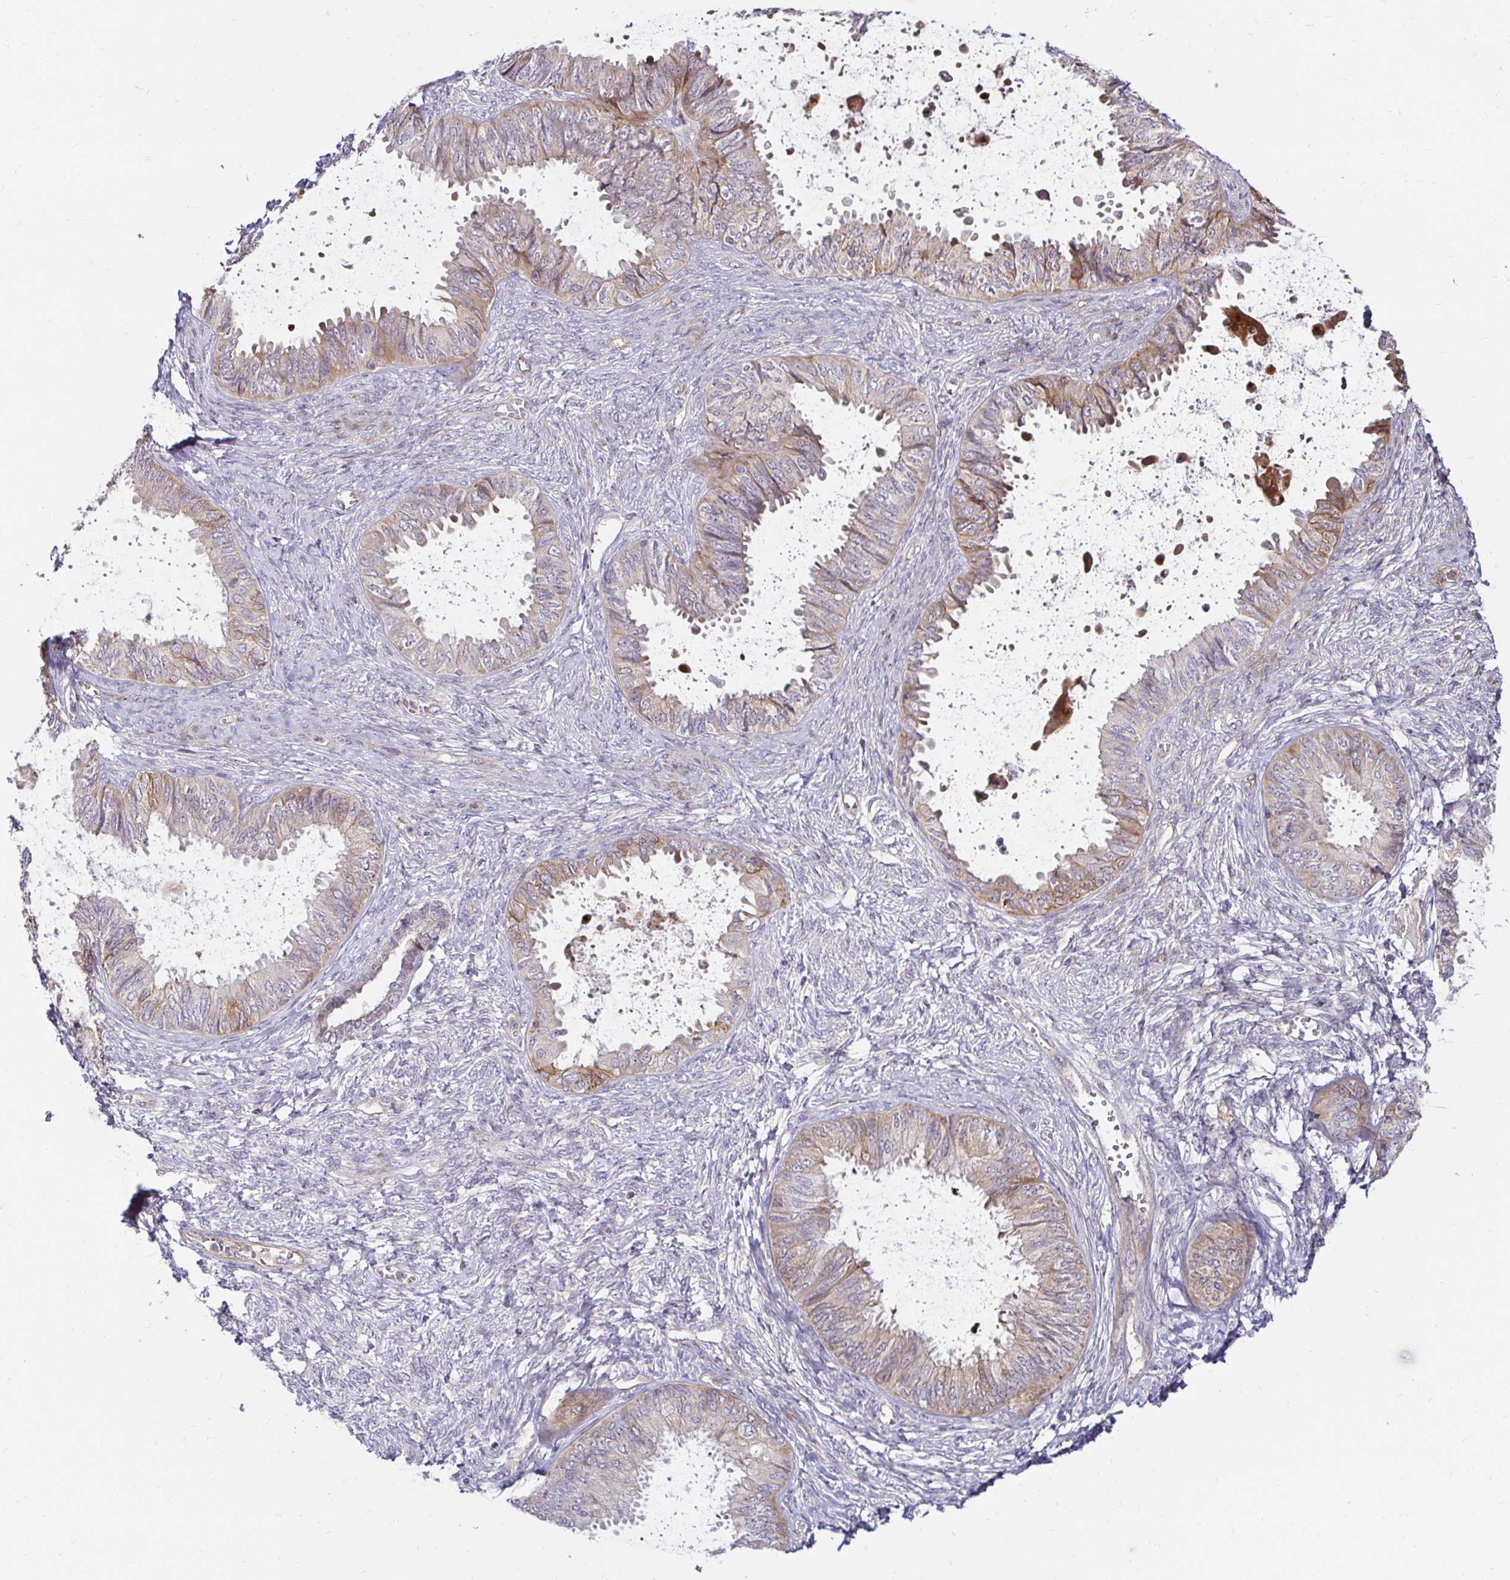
{"staining": {"intensity": "weak", "quantity": "<25%", "location": "cytoplasmic/membranous"}, "tissue": "ovarian cancer", "cell_type": "Tumor cells", "image_type": "cancer", "snomed": [{"axis": "morphology", "description": "Carcinoma, endometroid"}, {"axis": "topography", "description": "Ovary"}], "caption": "Tumor cells are negative for brown protein staining in ovarian cancer (endometroid carcinoma). (DAB IHC visualized using brightfield microscopy, high magnification).", "gene": "ITGA2", "patient": {"sex": "female", "age": 70}}